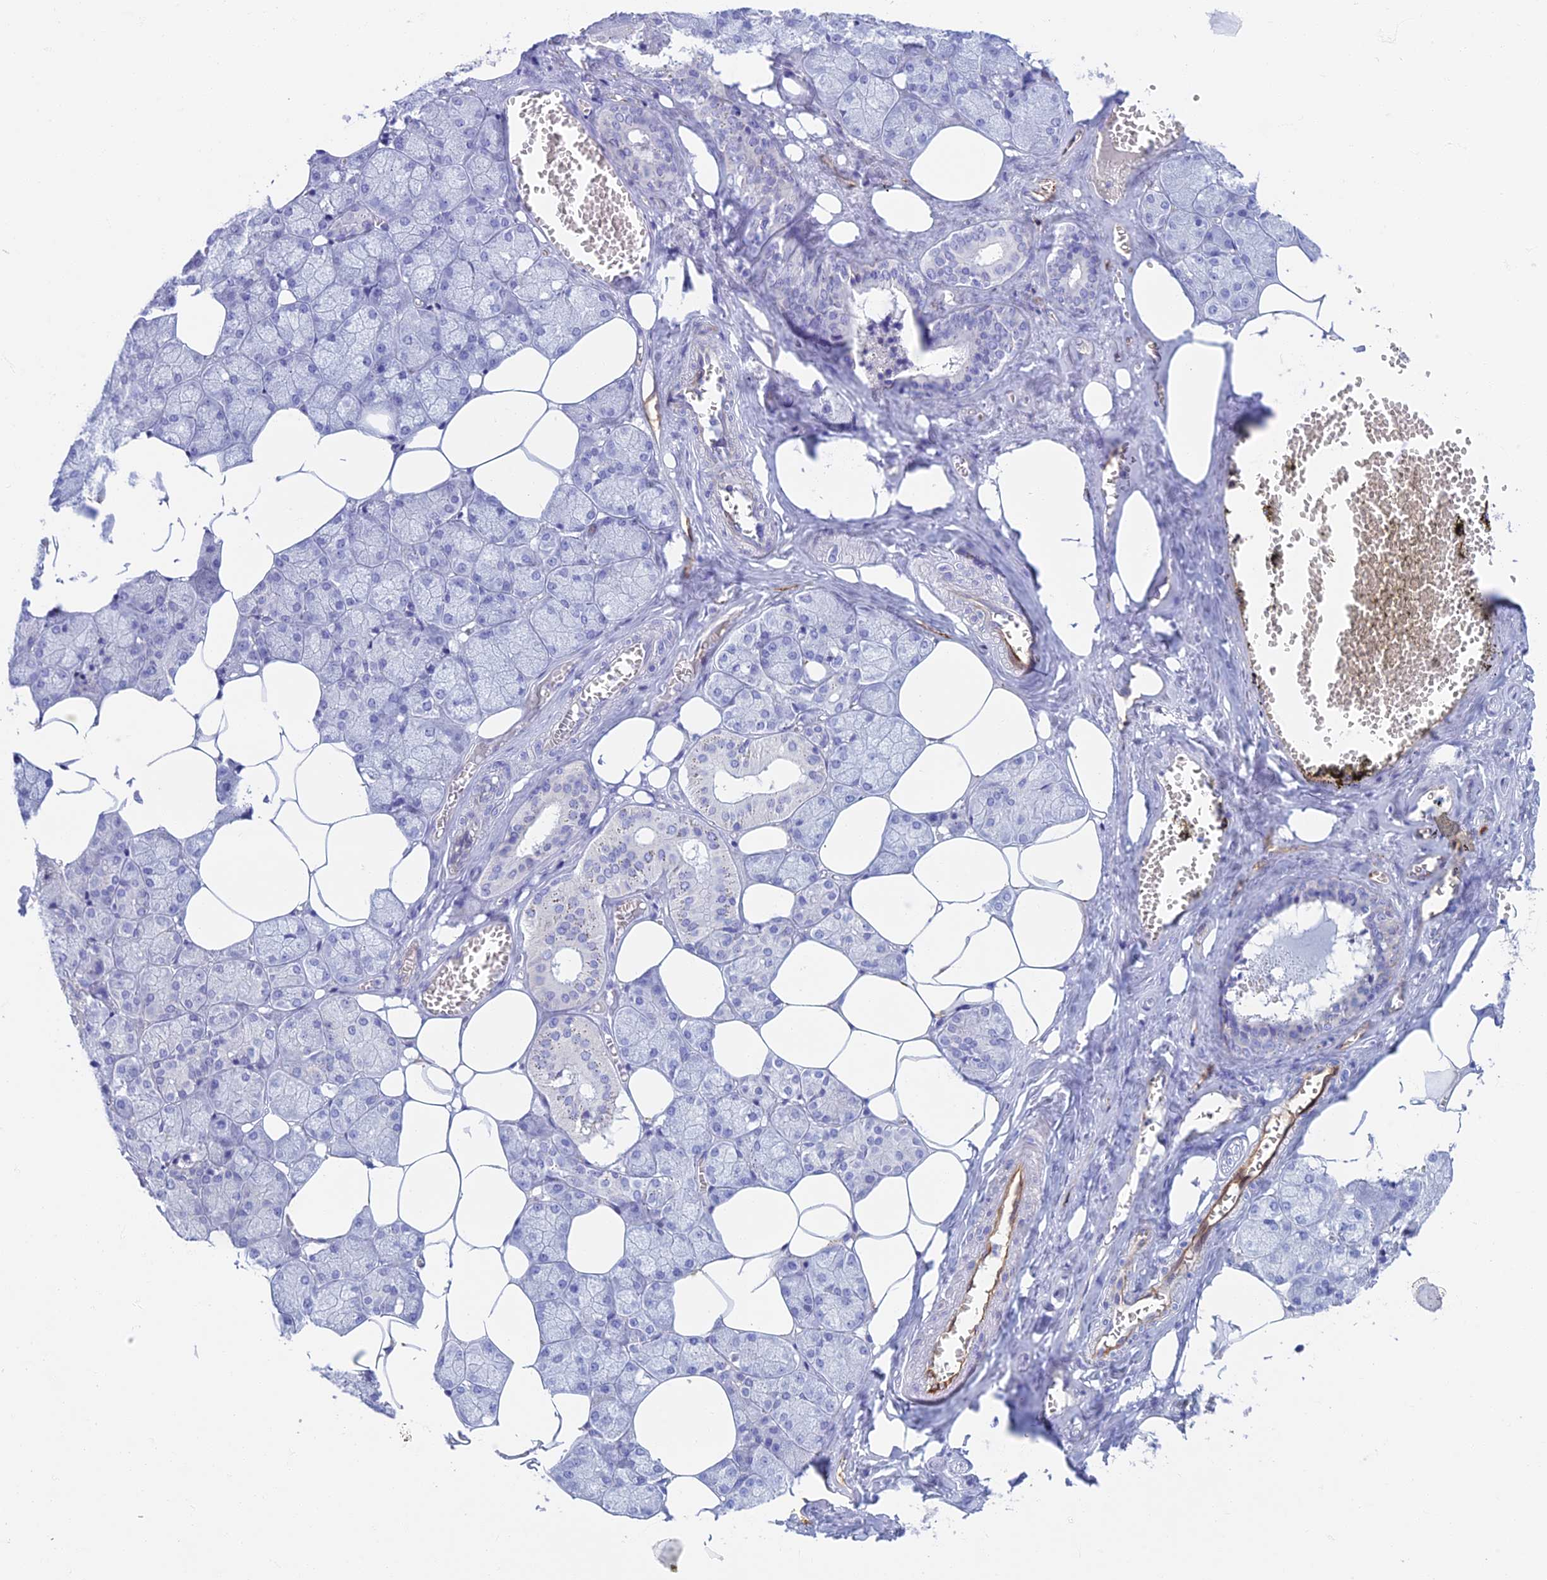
{"staining": {"intensity": "negative", "quantity": "none", "location": "none"}, "tissue": "salivary gland", "cell_type": "Glandular cells", "image_type": "normal", "snomed": [{"axis": "morphology", "description": "Normal tissue, NOS"}, {"axis": "topography", "description": "Salivary gland"}], "caption": "Glandular cells show no significant protein expression in benign salivary gland. (DAB immunohistochemistry (IHC), high magnification).", "gene": "ETFRF1", "patient": {"sex": "male", "age": 62}}